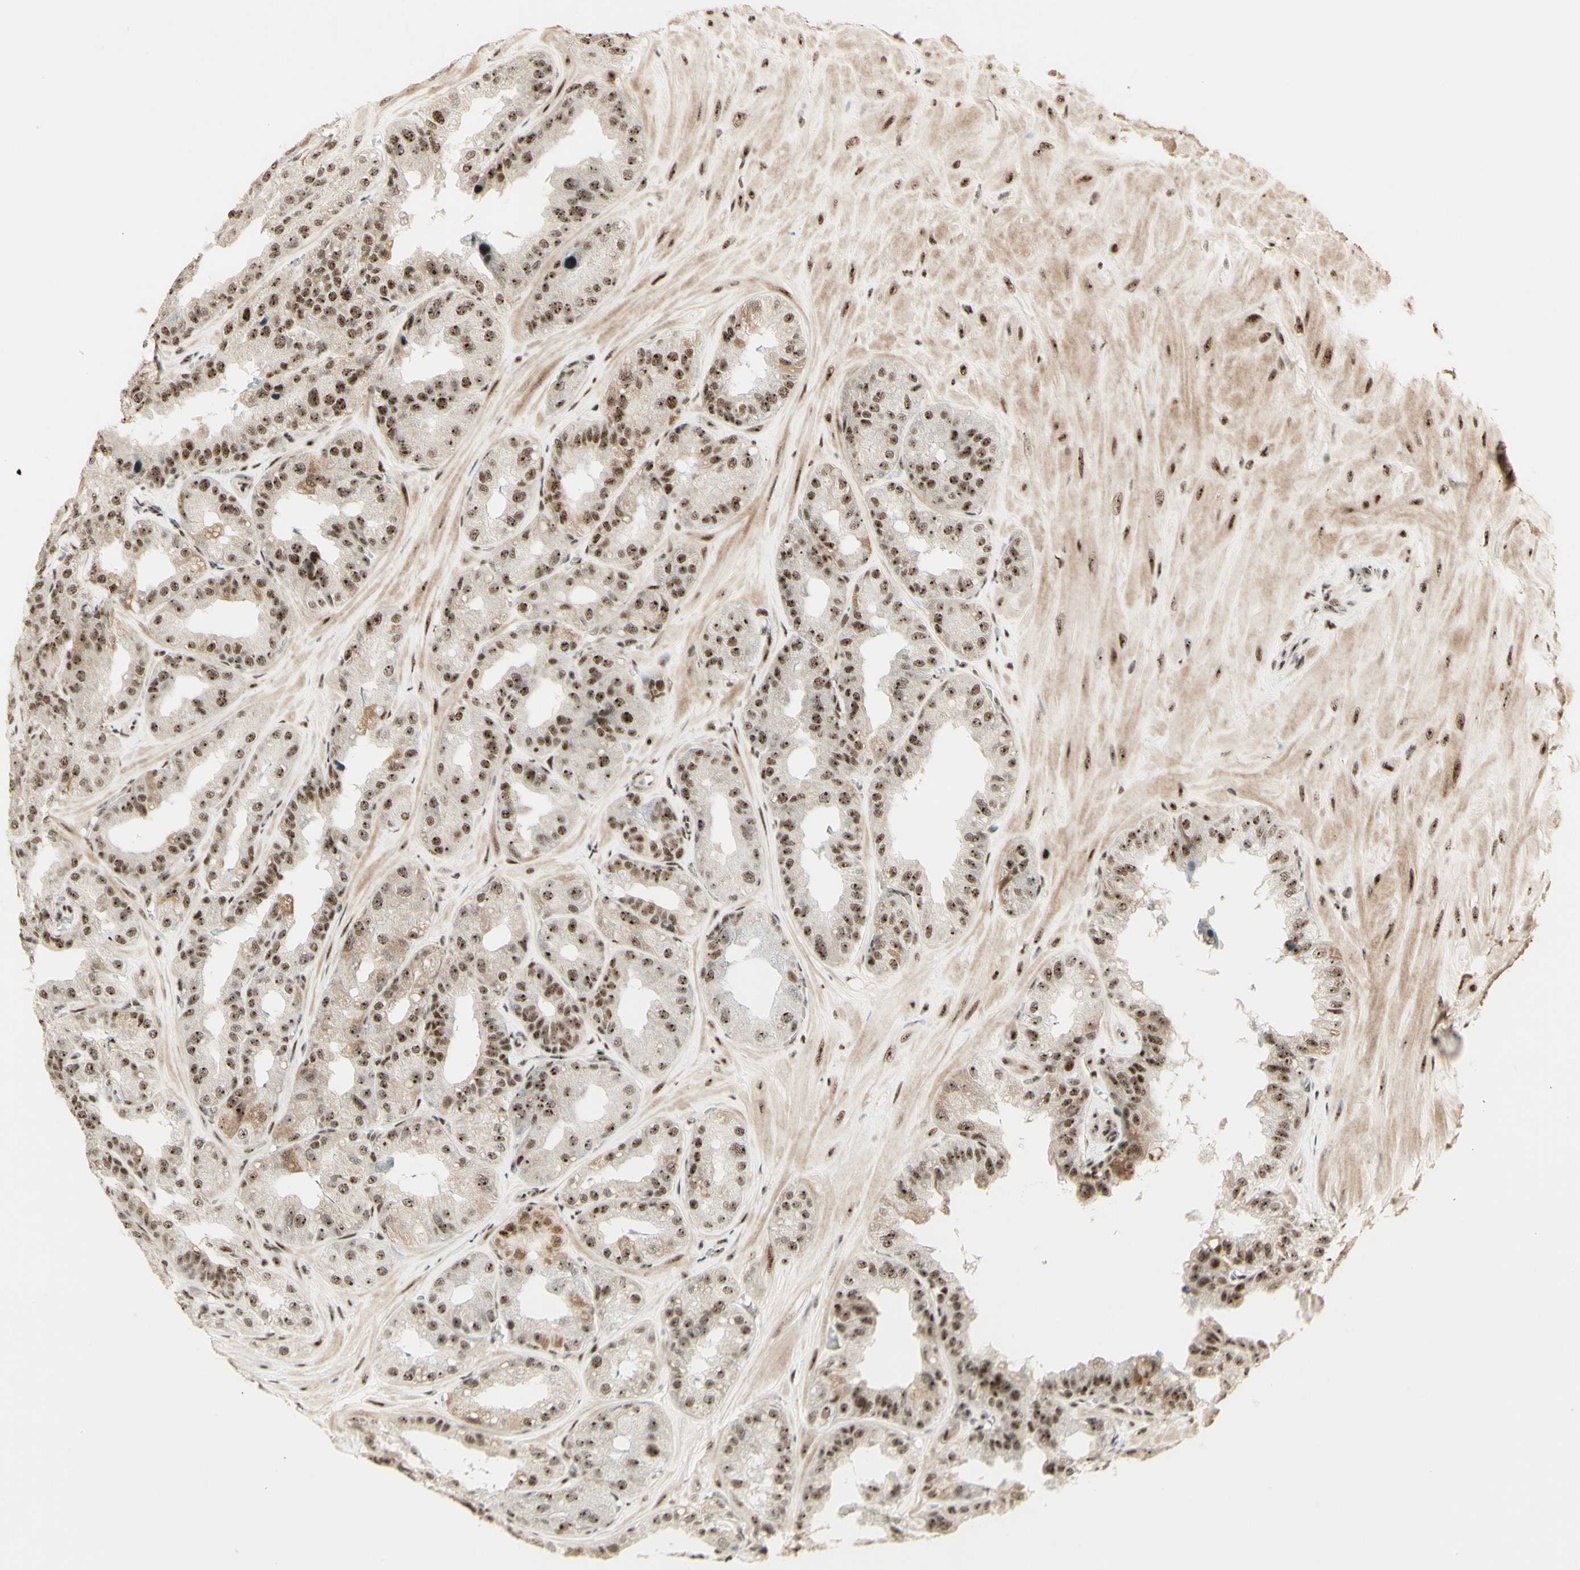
{"staining": {"intensity": "strong", "quantity": ">75%", "location": "nuclear"}, "tissue": "seminal vesicle", "cell_type": "Glandular cells", "image_type": "normal", "snomed": [{"axis": "morphology", "description": "Normal tissue, NOS"}, {"axis": "topography", "description": "Prostate"}, {"axis": "topography", "description": "Seminal veicle"}], "caption": "Approximately >75% of glandular cells in benign human seminal vesicle display strong nuclear protein expression as visualized by brown immunohistochemical staining.", "gene": "DHX9", "patient": {"sex": "male", "age": 51}}